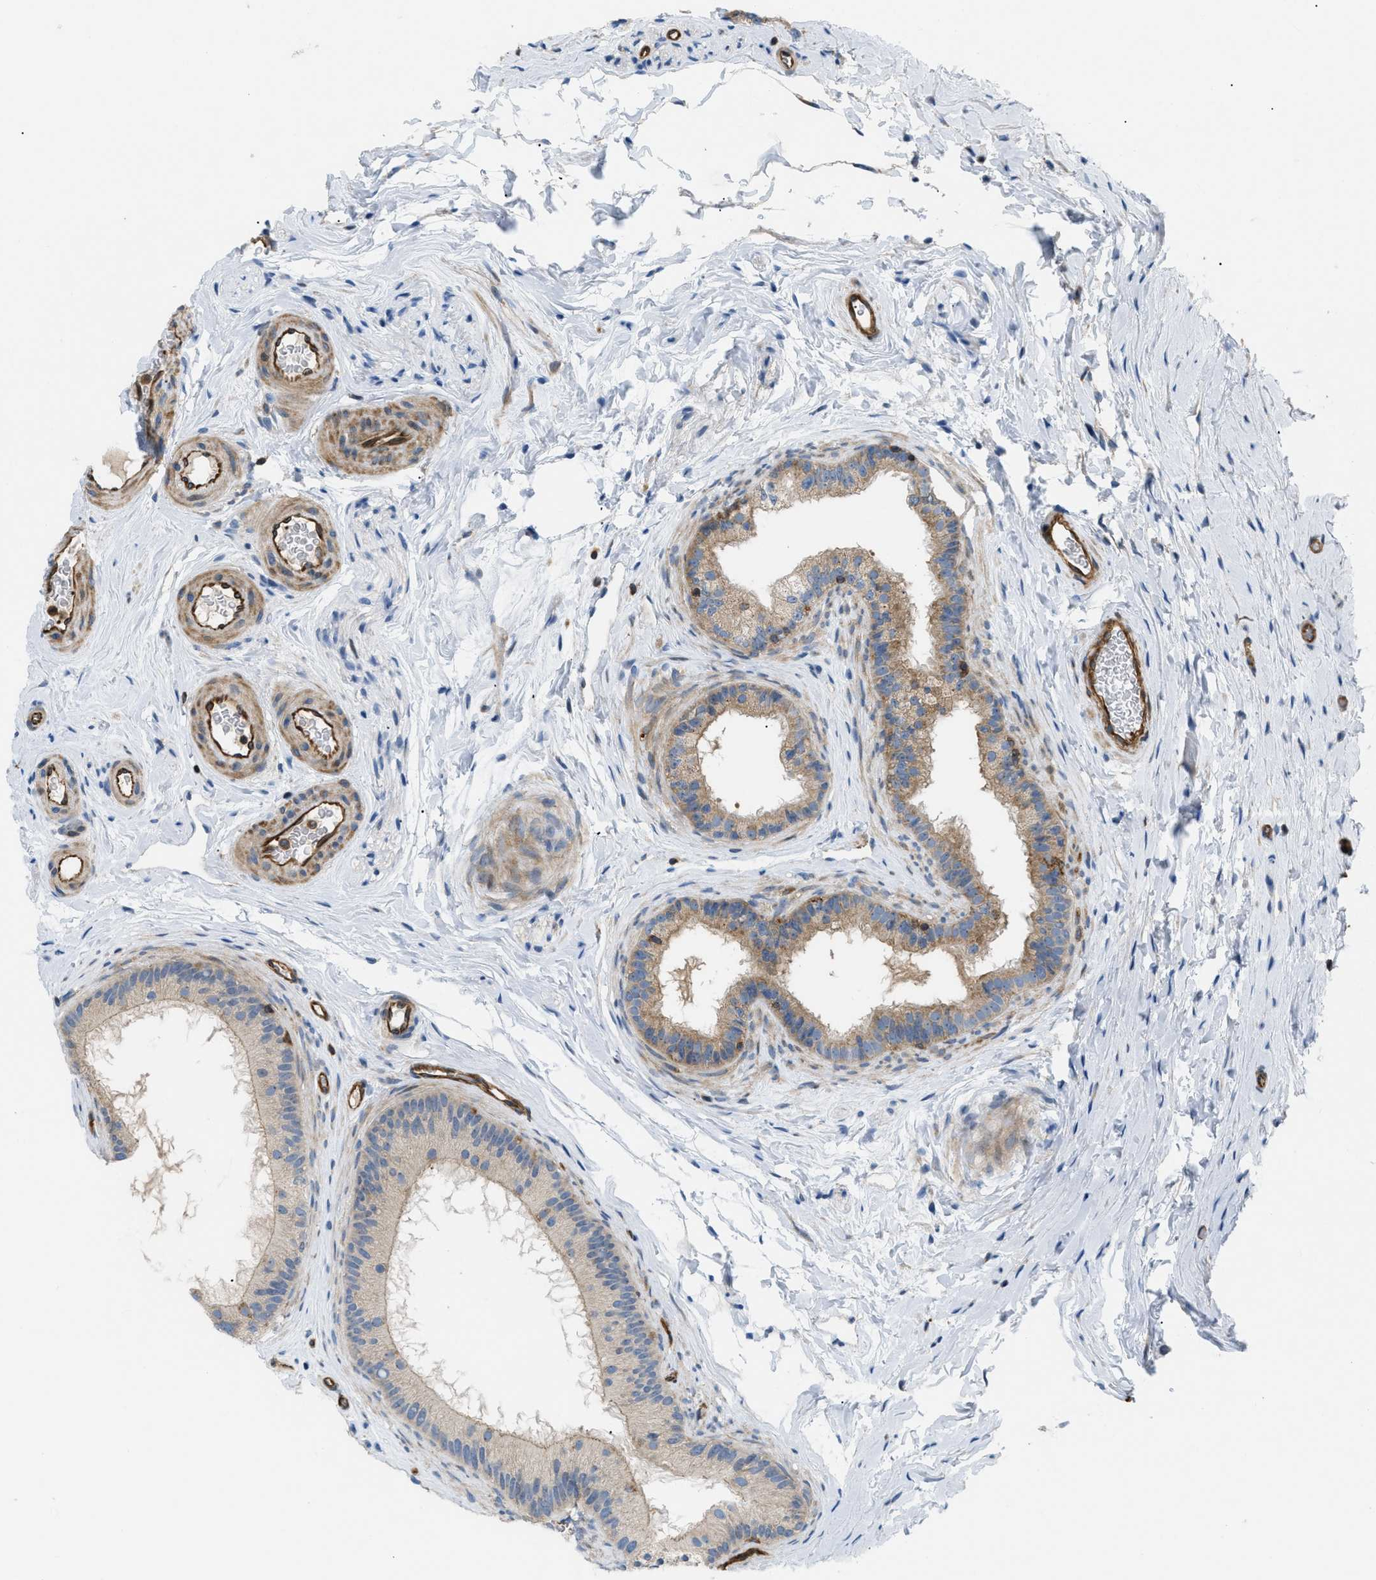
{"staining": {"intensity": "moderate", "quantity": ">75%", "location": "cytoplasmic/membranous"}, "tissue": "epididymis", "cell_type": "Glandular cells", "image_type": "normal", "snomed": [{"axis": "morphology", "description": "Normal tissue, NOS"}, {"axis": "topography", "description": "Testis"}, {"axis": "topography", "description": "Epididymis"}], "caption": "Immunohistochemical staining of unremarkable epididymis reveals moderate cytoplasmic/membranous protein positivity in approximately >75% of glandular cells. (Brightfield microscopy of DAB IHC at high magnification).", "gene": "ATP2A3", "patient": {"sex": "male", "age": 36}}